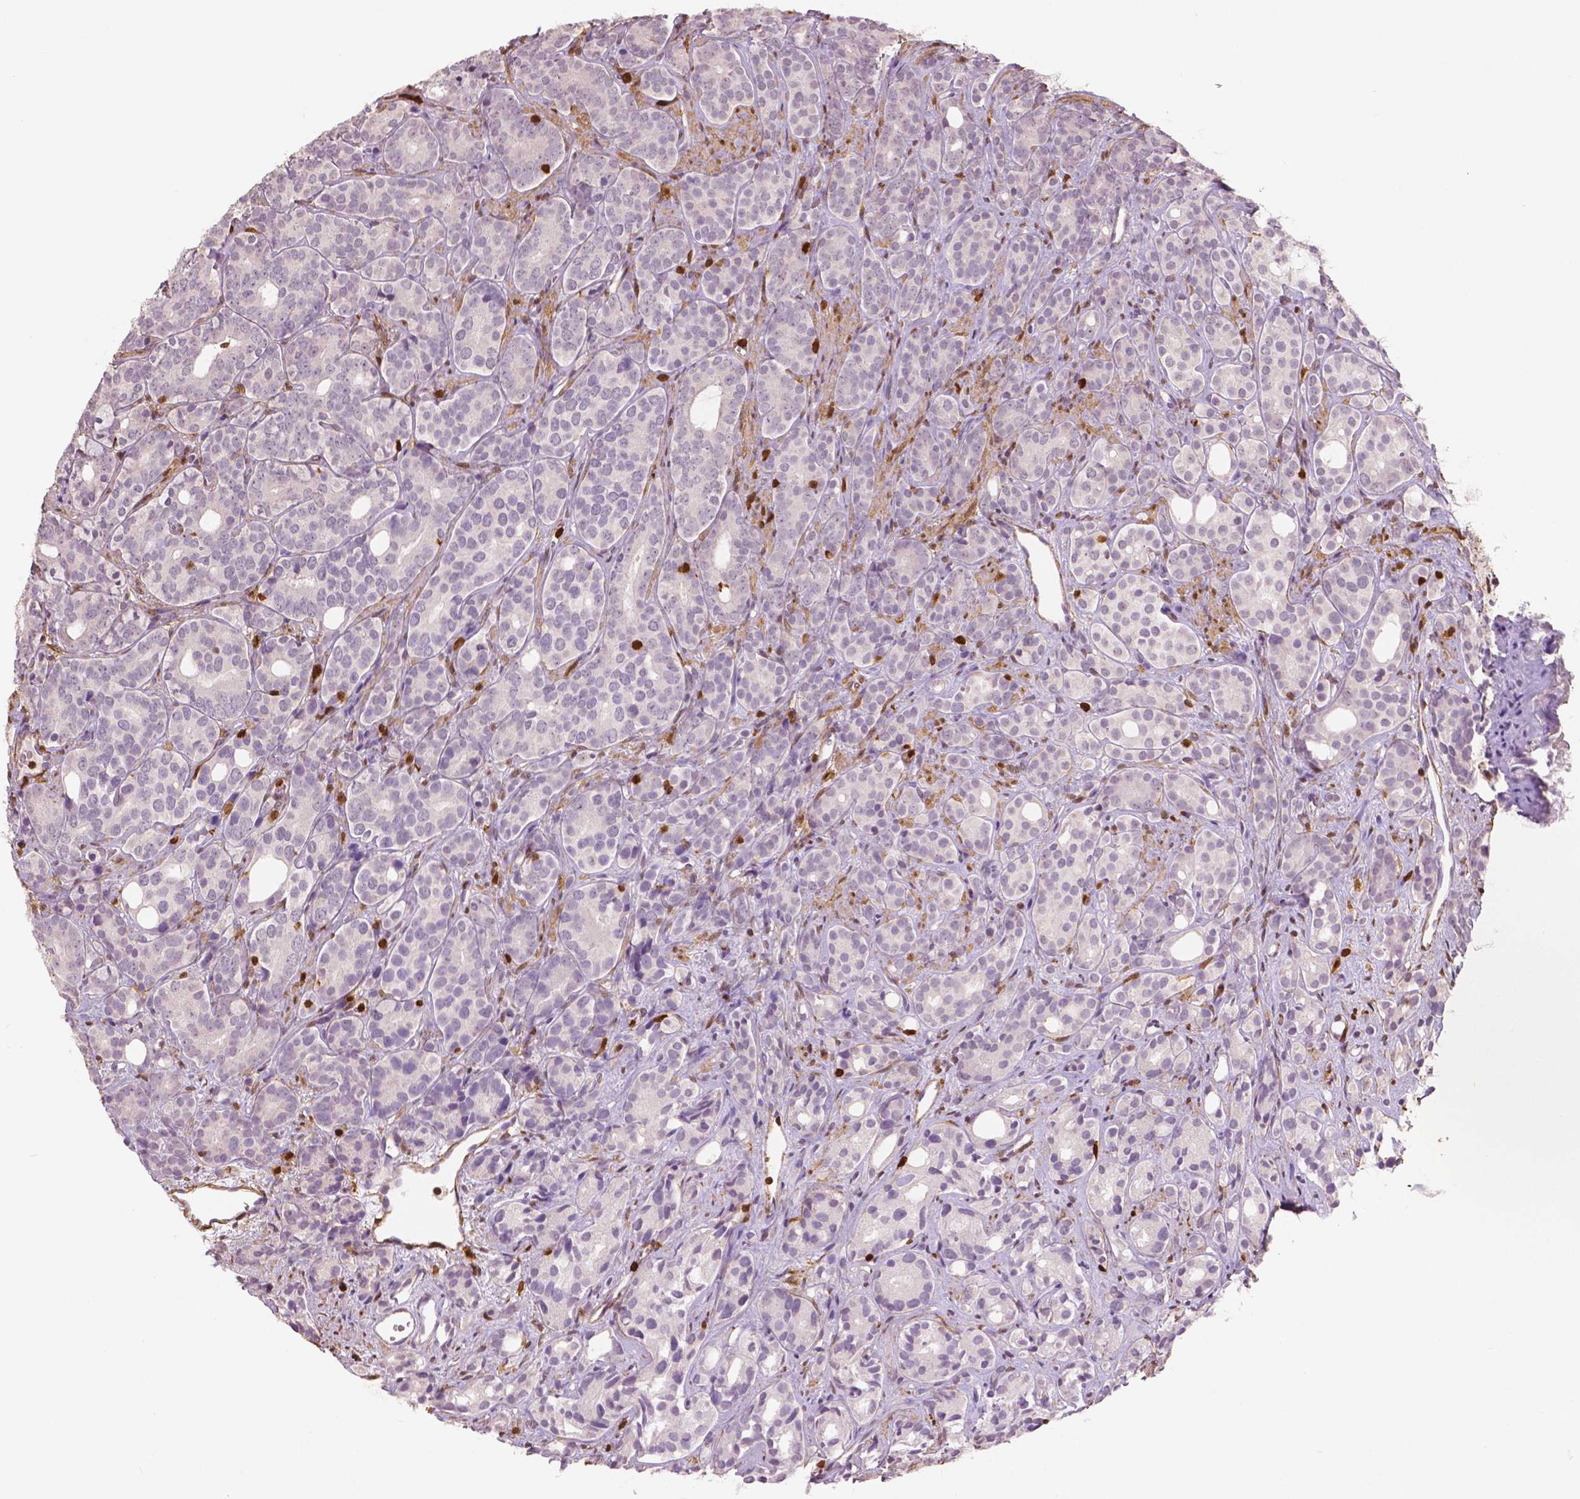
{"staining": {"intensity": "negative", "quantity": "none", "location": "none"}, "tissue": "prostate cancer", "cell_type": "Tumor cells", "image_type": "cancer", "snomed": [{"axis": "morphology", "description": "Adenocarcinoma, High grade"}, {"axis": "topography", "description": "Prostate"}], "caption": "A histopathology image of human prostate cancer is negative for staining in tumor cells. The staining was performed using DAB to visualize the protein expression in brown, while the nuclei were stained in blue with hematoxylin (Magnification: 20x).", "gene": "S100A4", "patient": {"sex": "male", "age": 84}}